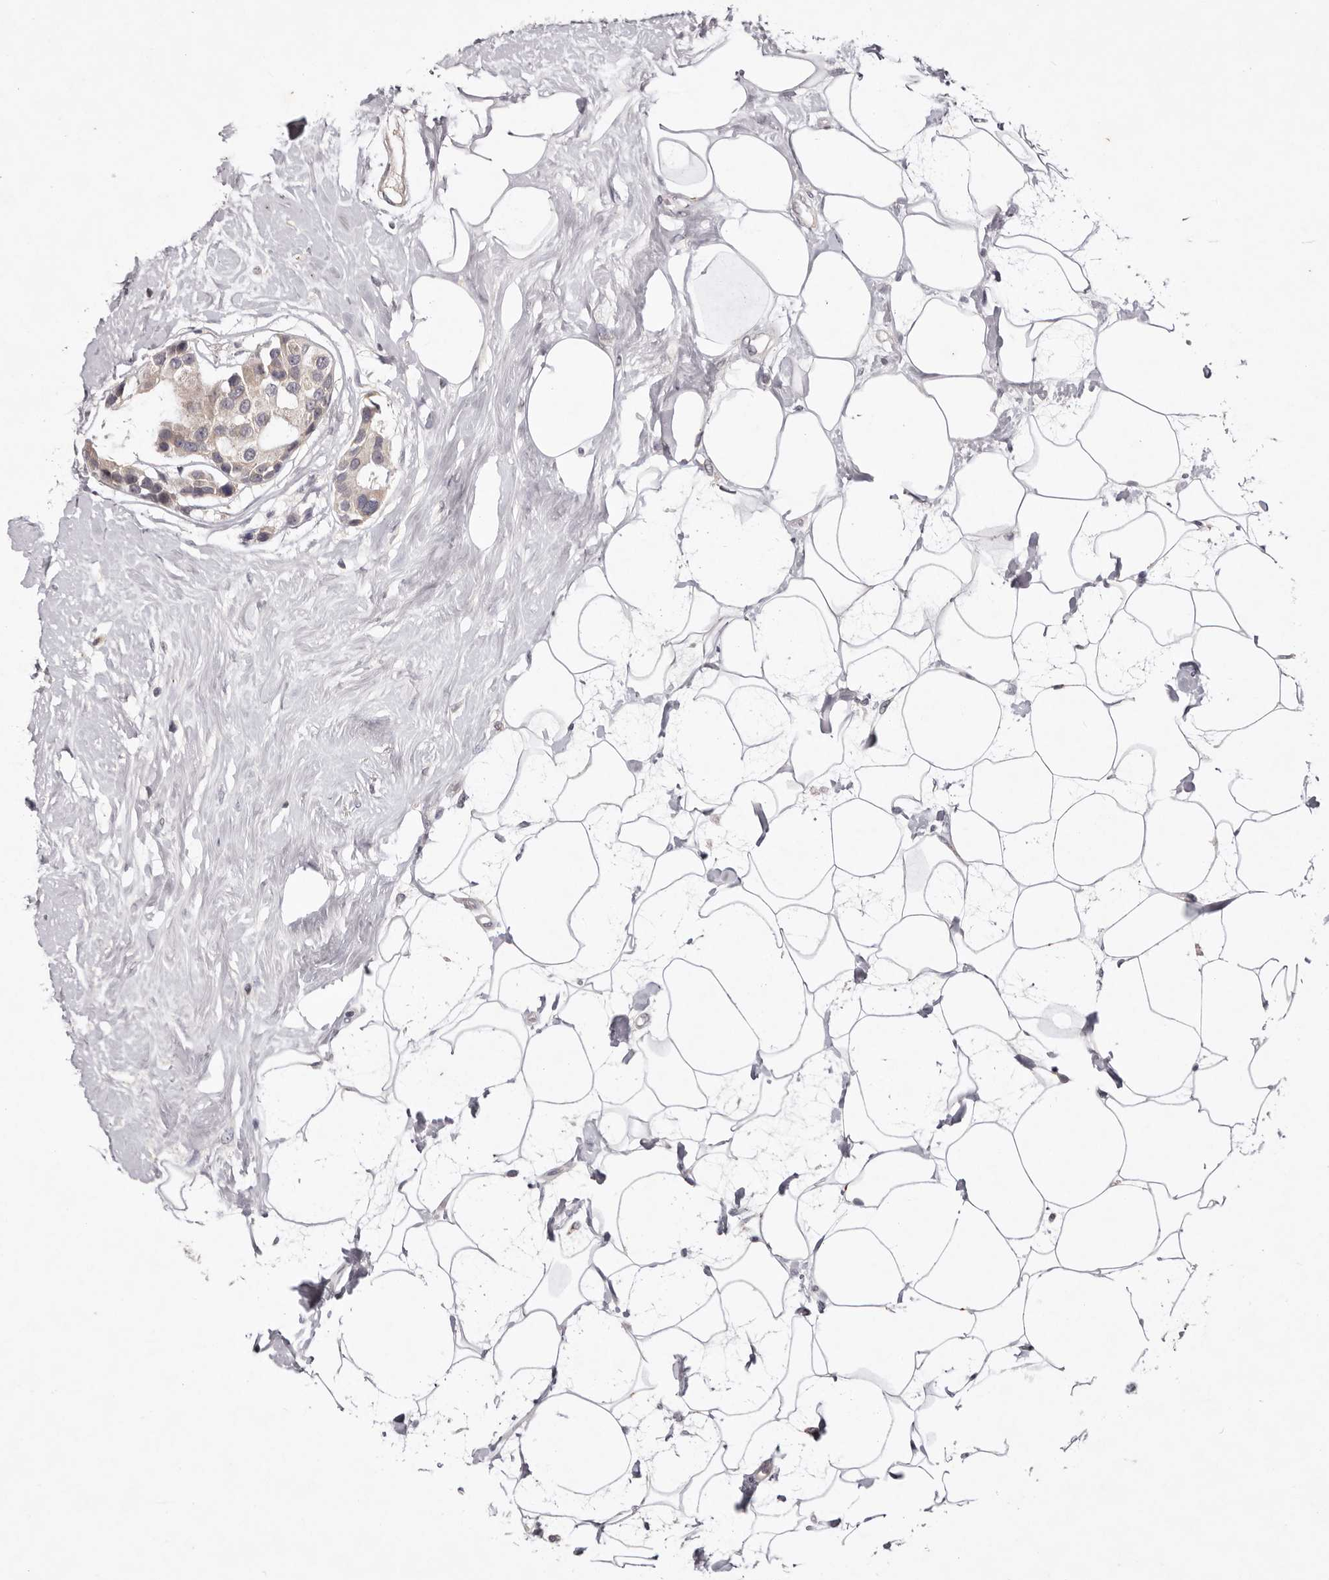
{"staining": {"intensity": "weak", "quantity": "25%-75%", "location": "cytoplasmic/membranous"}, "tissue": "breast cancer", "cell_type": "Tumor cells", "image_type": "cancer", "snomed": [{"axis": "morphology", "description": "Normal tissue, NOS"}, {"axis": "morphology", "description": "Duct carcinoma"}, {"axis": "topography", "description": "Breast"}], "caption": "Protein analysis of breast cancer tissue demonstrates weak cytoplasmic/membranous staining in about 25%-75% of tumor cells.", "gene": "GARNL3", "patient": {"sex": "female", "age": 39}}